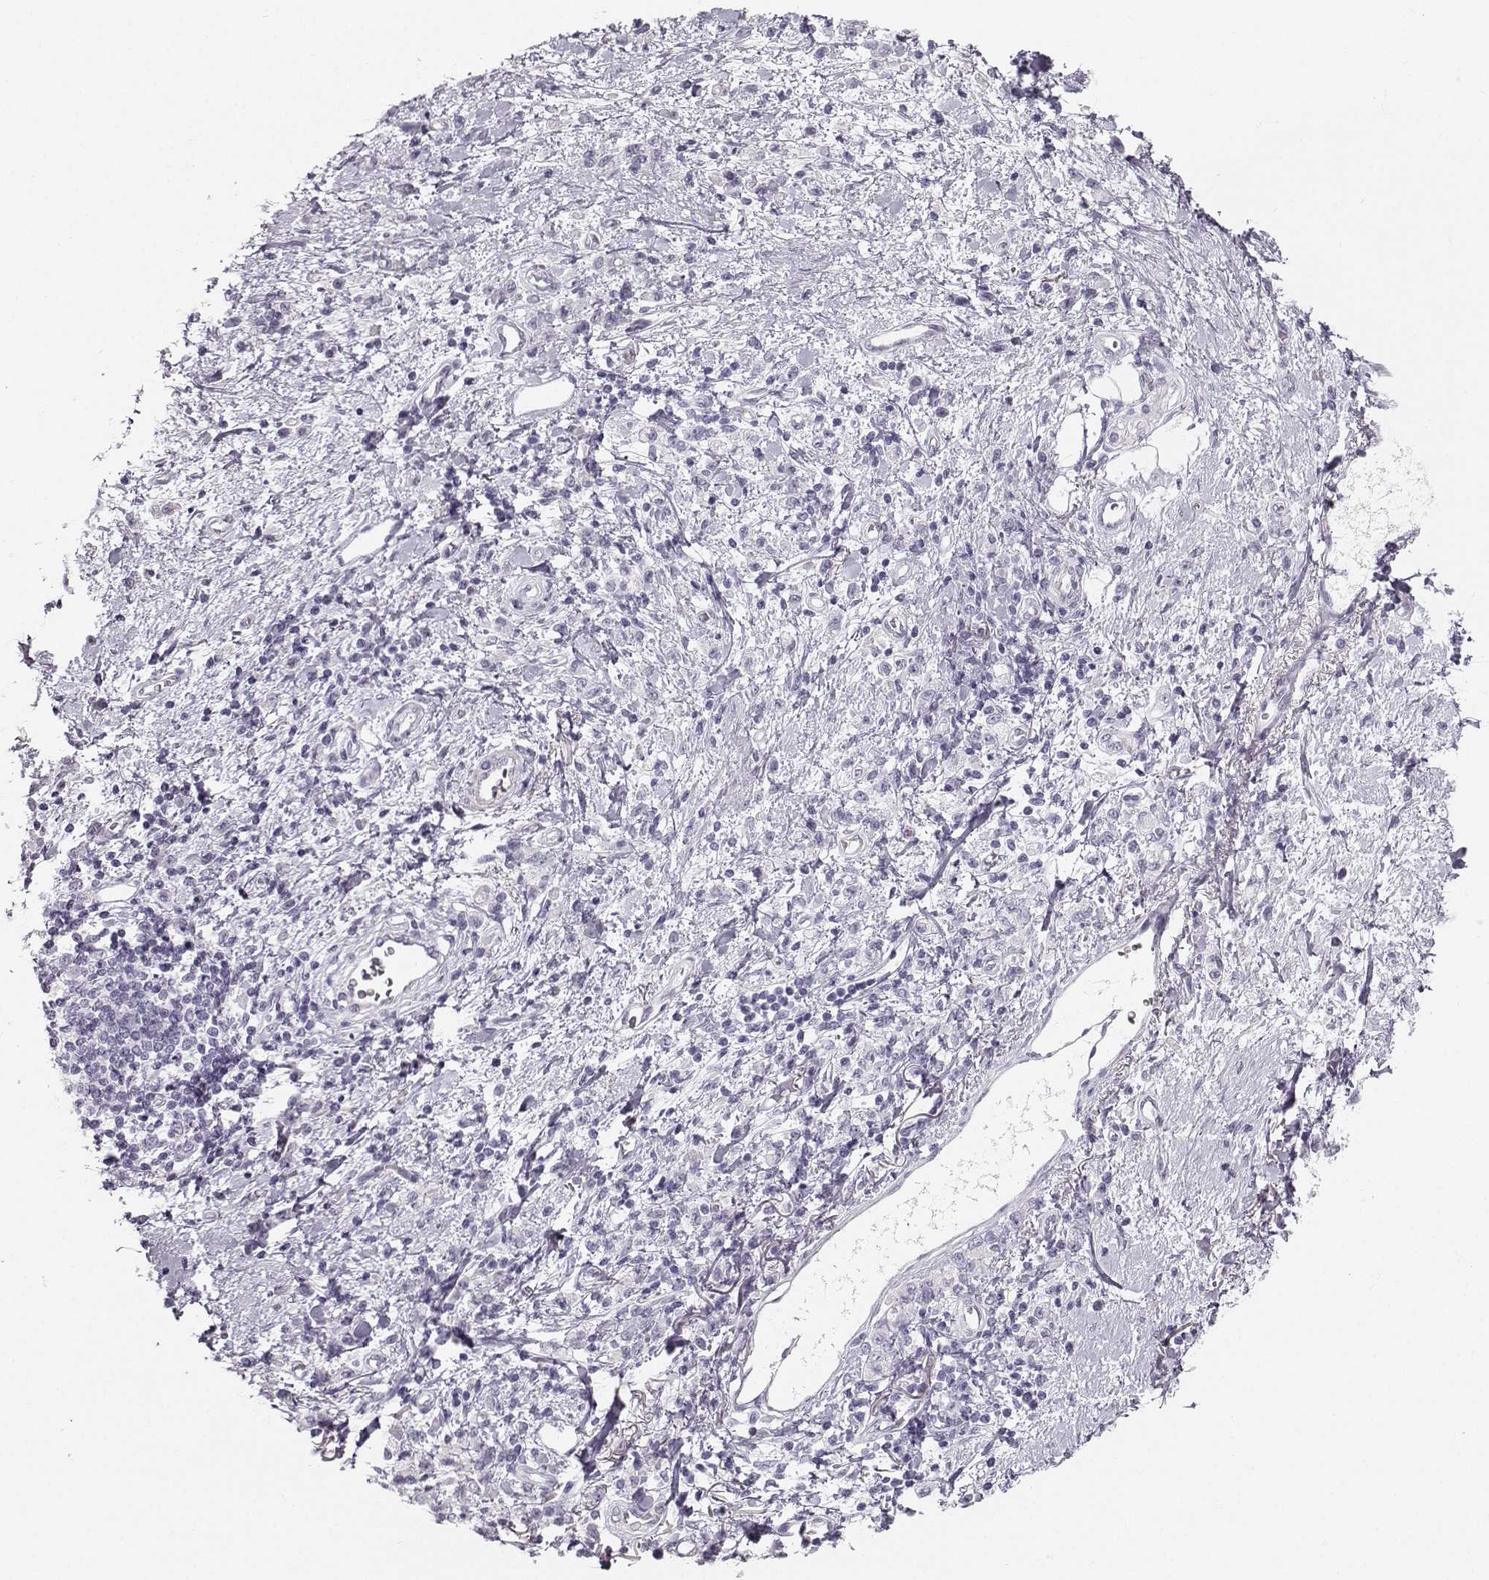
{"staining": {"intensity": "negative", "quantity": "none", "location": "none"}, "tissue": "stomach cancer", "cell_type": "Tumor cells", "image_type": "cancer", "snomed": [{"axis": "morphology", "description": "Adenocarcinoma, NOS"}, {"axis": "topography", "description": "Stomach"}], "caption": "Immunohistochemistry histopathology image of neoplastic tissue: stomach adenocarcinoma stained with DAB (3,3'-diaminobenzidine) demonstrates no significant protein staining in tumor cells.", "gene": "CASR", "patient": {"sex": "male", "age": 77}}